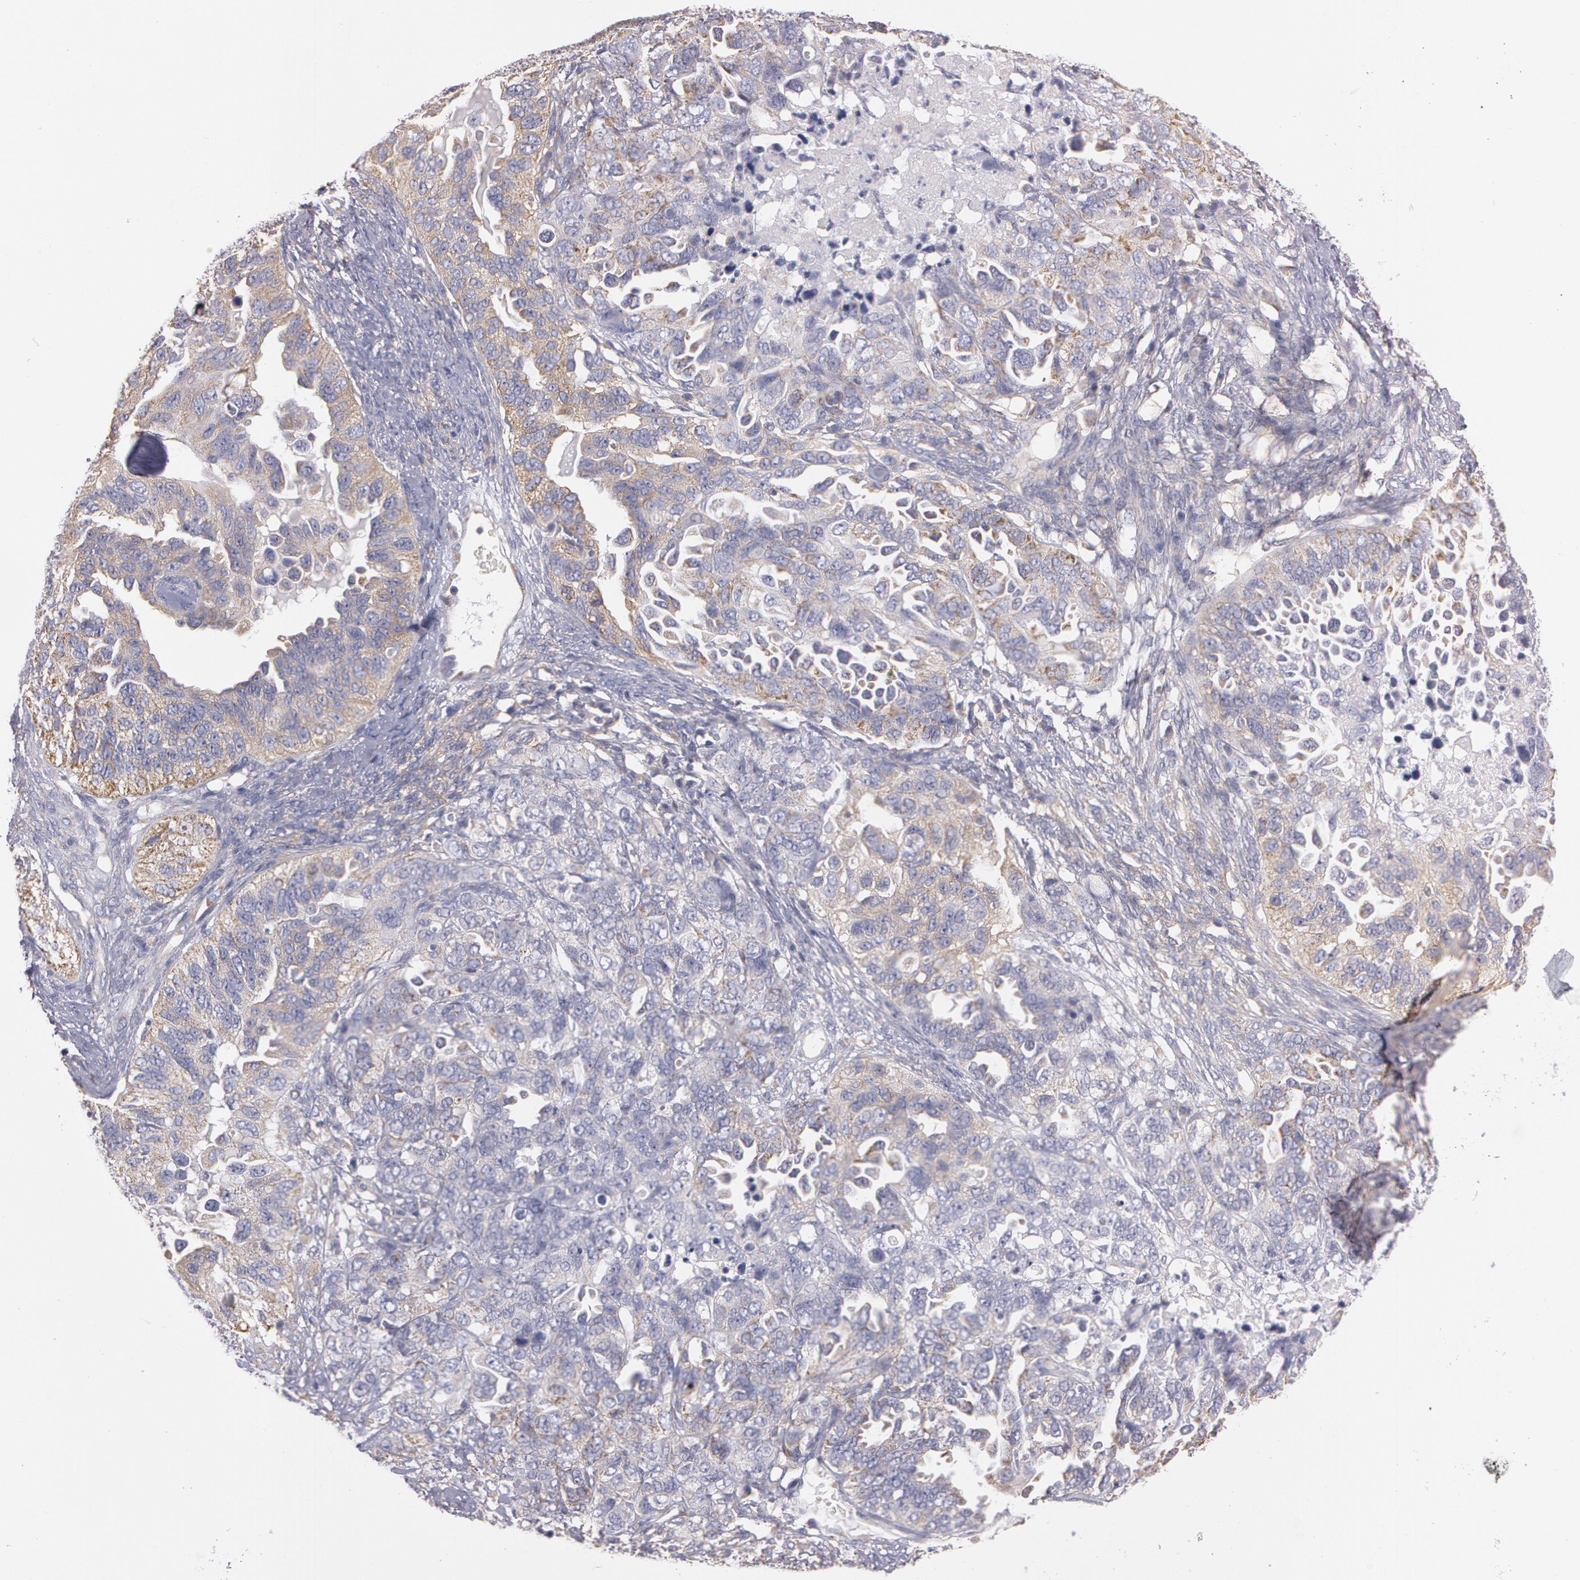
{"staining": {"intensity": "weak", "quantity": "<25%", "location": "cytoplasmic/membranous"}, "tissue": "ovarian cancer", "cell_type": "Tumor cells", "image_type": "cancer", "snomed": [{"axis": "morphology", "description": "Cystadenocarcinoma, serous, NOS"}, {"axis": "topography", "description": "Ovary"}], "caption": "IHC histopathology image of neoplastic tissue: human ovarian cancer stained with DAB exhibits no significant protein positivity in tumor cells.", "gene": "NEK9", "patient": {"sex": "female", "age": 82}}